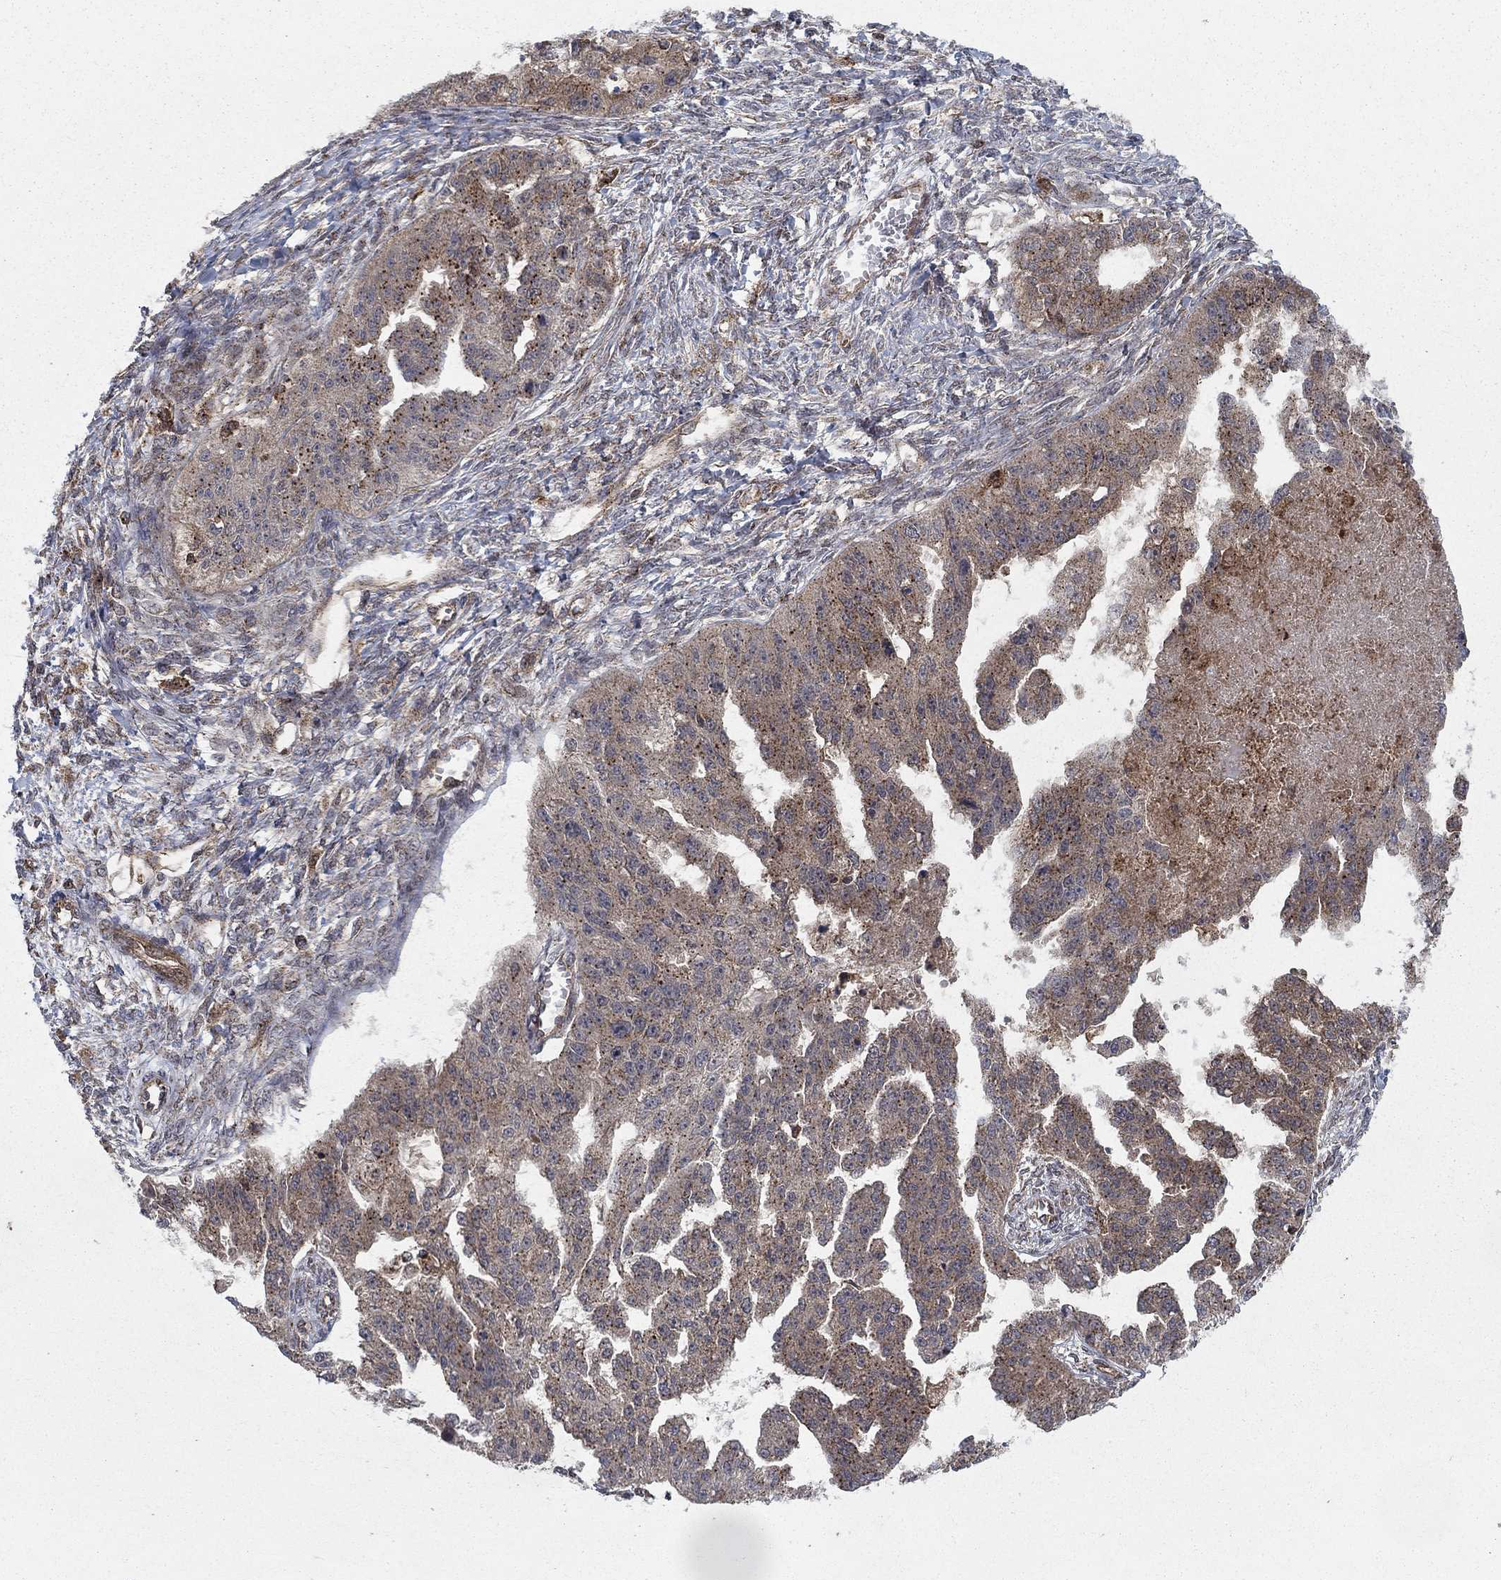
{"staining": {"intensity": "moderate", "quantity": "25%-75%", "location": "cytoplasmic/membranous"}, "tissue": "ovarian cancer", "cell_type": "Tumor cells", "image_type": "cancer", "snomed": [{"axis": "morphology", "description": "Cystadenocarcinoma, serous, NOS"}, {"axis": "topography", "description": "Ovary"}], "caption": "Ovarian cancer (serous cystadenocarcinoma) tissue displays moderate cytoplasmic/membranous positivity in about 25%-75% of tumor cells", "gene": "IFI35", "patient": {"sex": "female", "age": 58}}